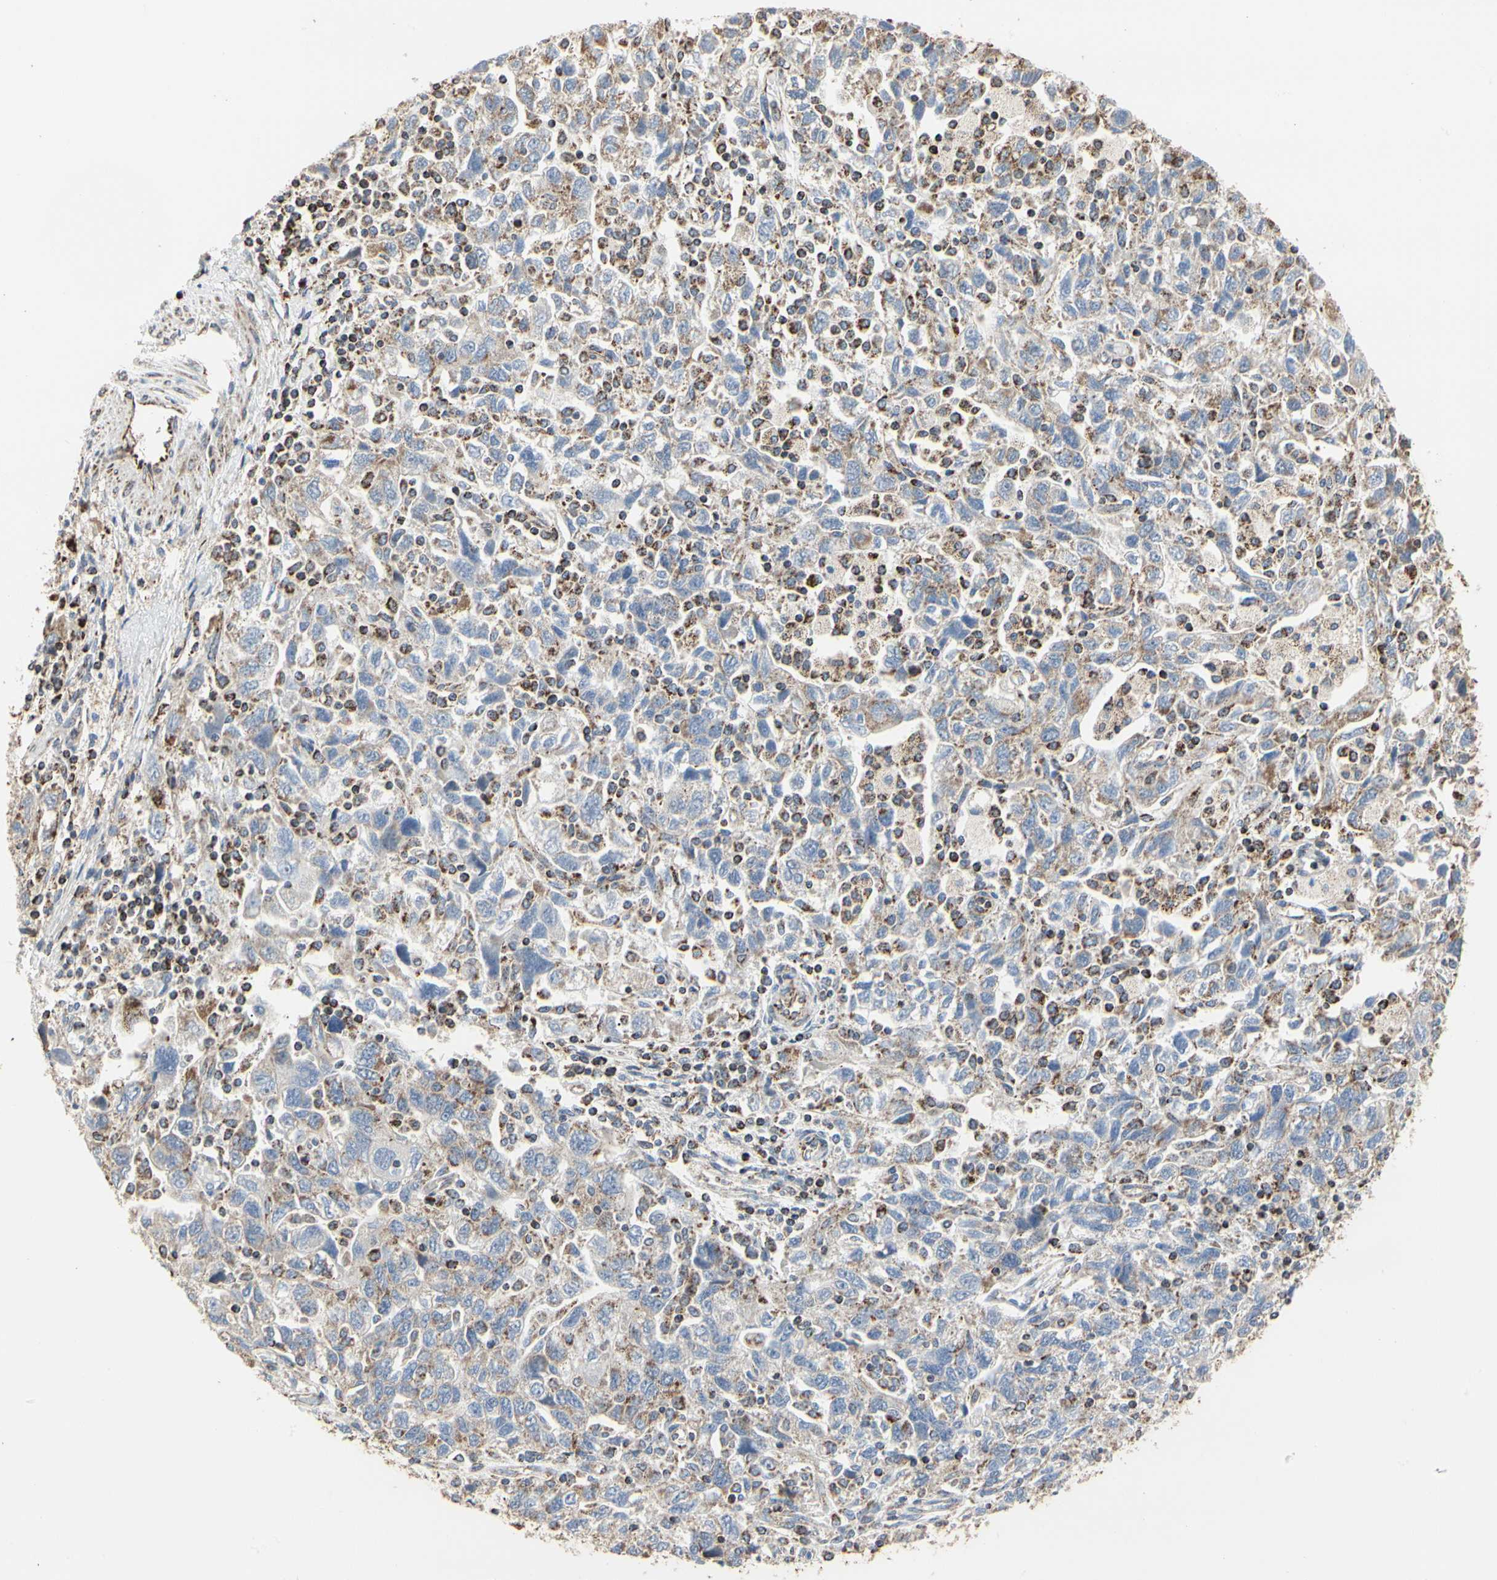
{"staining": {"intensity": "negative", "quantity": "none", "location": "none"}, "tissue": "ovarian cancer", "cell_type": "Tumor cells", "image_type": "cancer", "snomed": [{"axis": "morphology", "description": "Carcinoma, endometroid"}, {"axis": "topography", "description": "Ovary"}], "caption": "Ovarian cancer stained for a protein using IHC reveals no staining tumor cells.", "gene": "TUBA1A", "patient": {"sex": "female", "age": 42}}